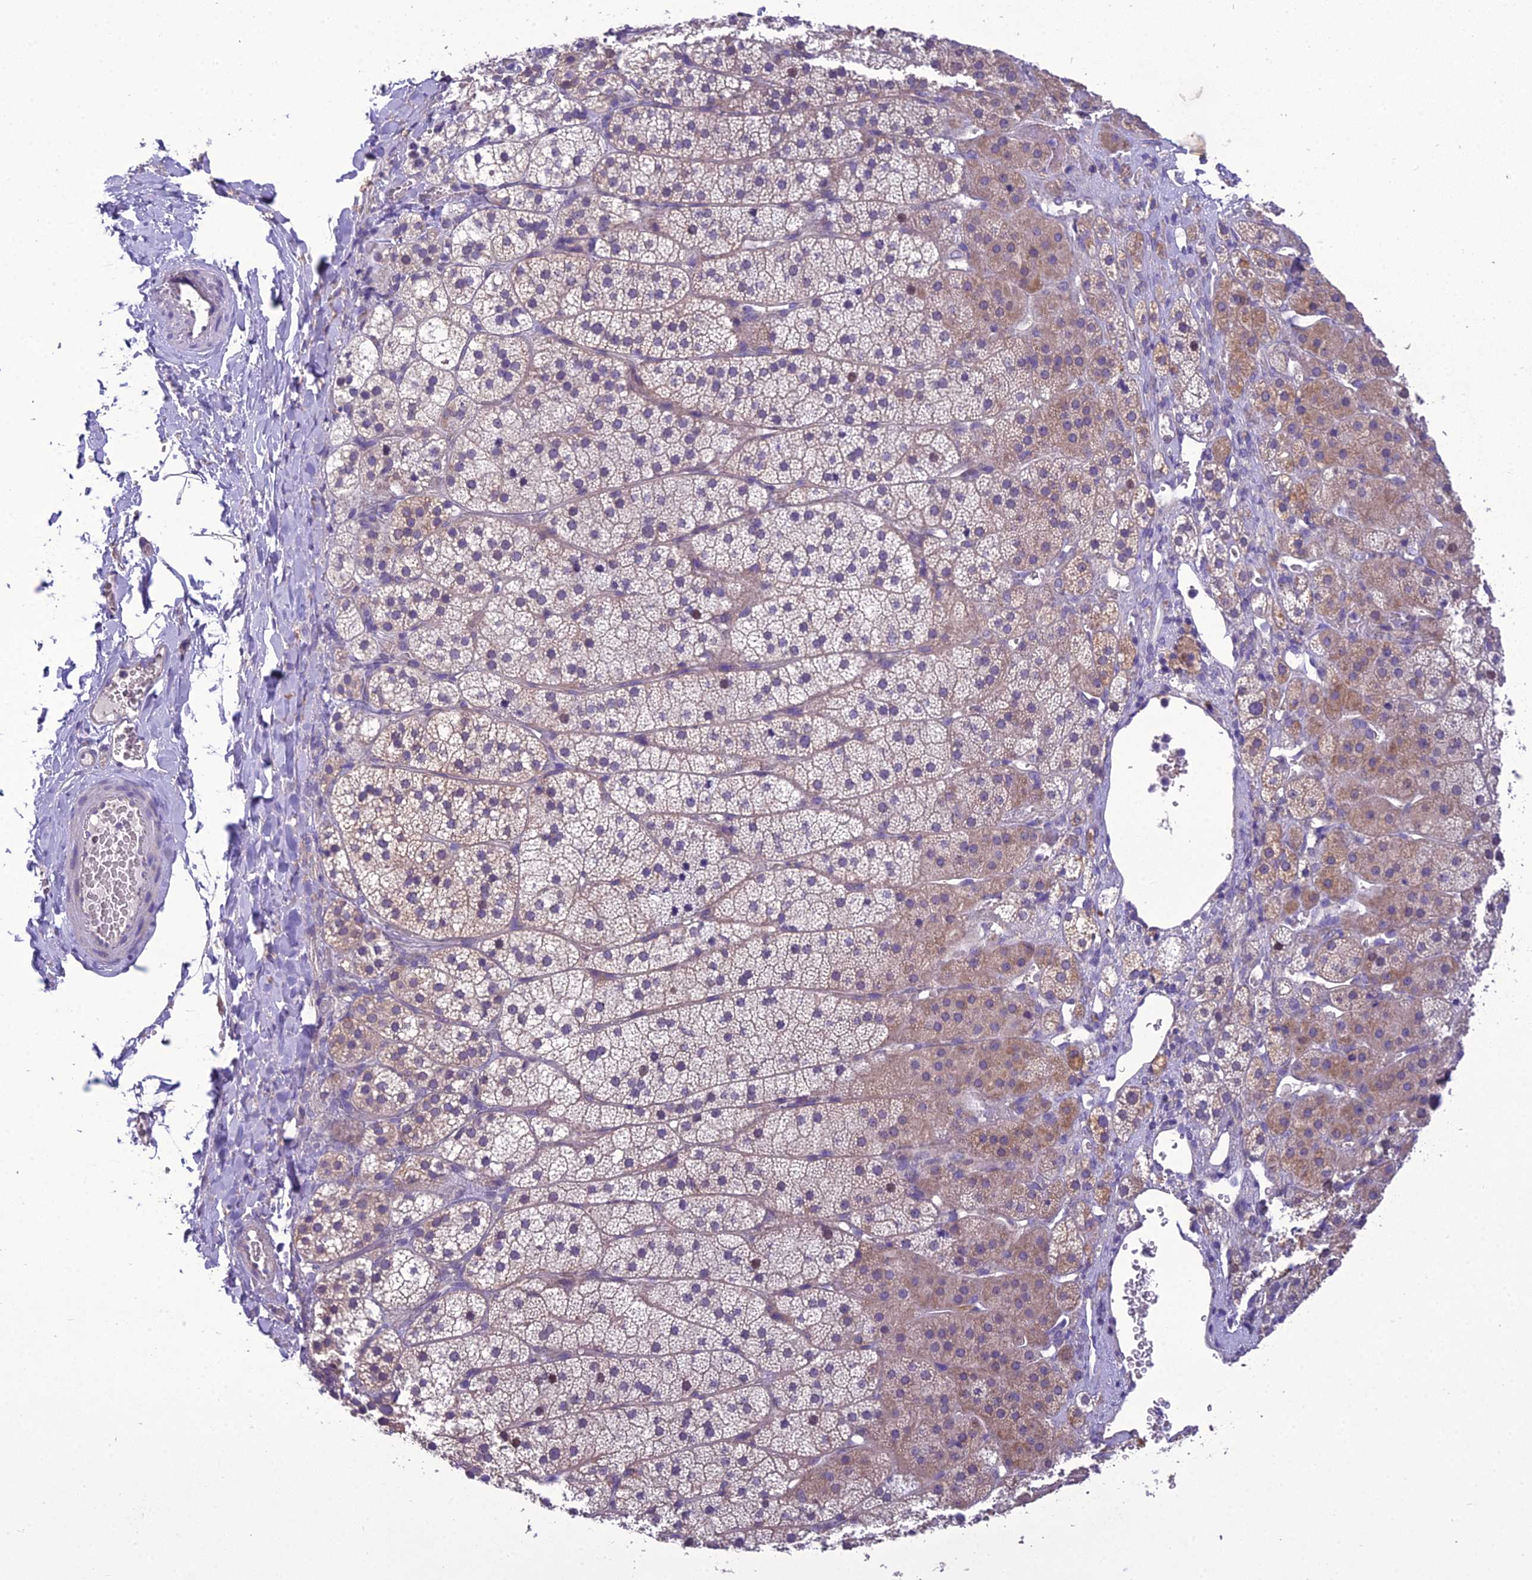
{"staining": {"intensity": "weak", "quantity": "25%-75%", "location": "cytoplasmic/membranous"}, "tissue": "adrenal gland", "cell_type": "Glandular cells", "image_type": "normal", "snomed": [{"axis": "morphology", "description": "Normal tissue, NOS"}, {"axis": "topography", "description": "Adrenal gland"}], "caption": "Immunohistochemical staining of normal human adrenal gland exhibits low levels of weak cytoplasmic/membranous staining in about 25%-75% of glandular cells.", "gene": "SCRT1", "patient": {"sex": "female", "age": 44}}